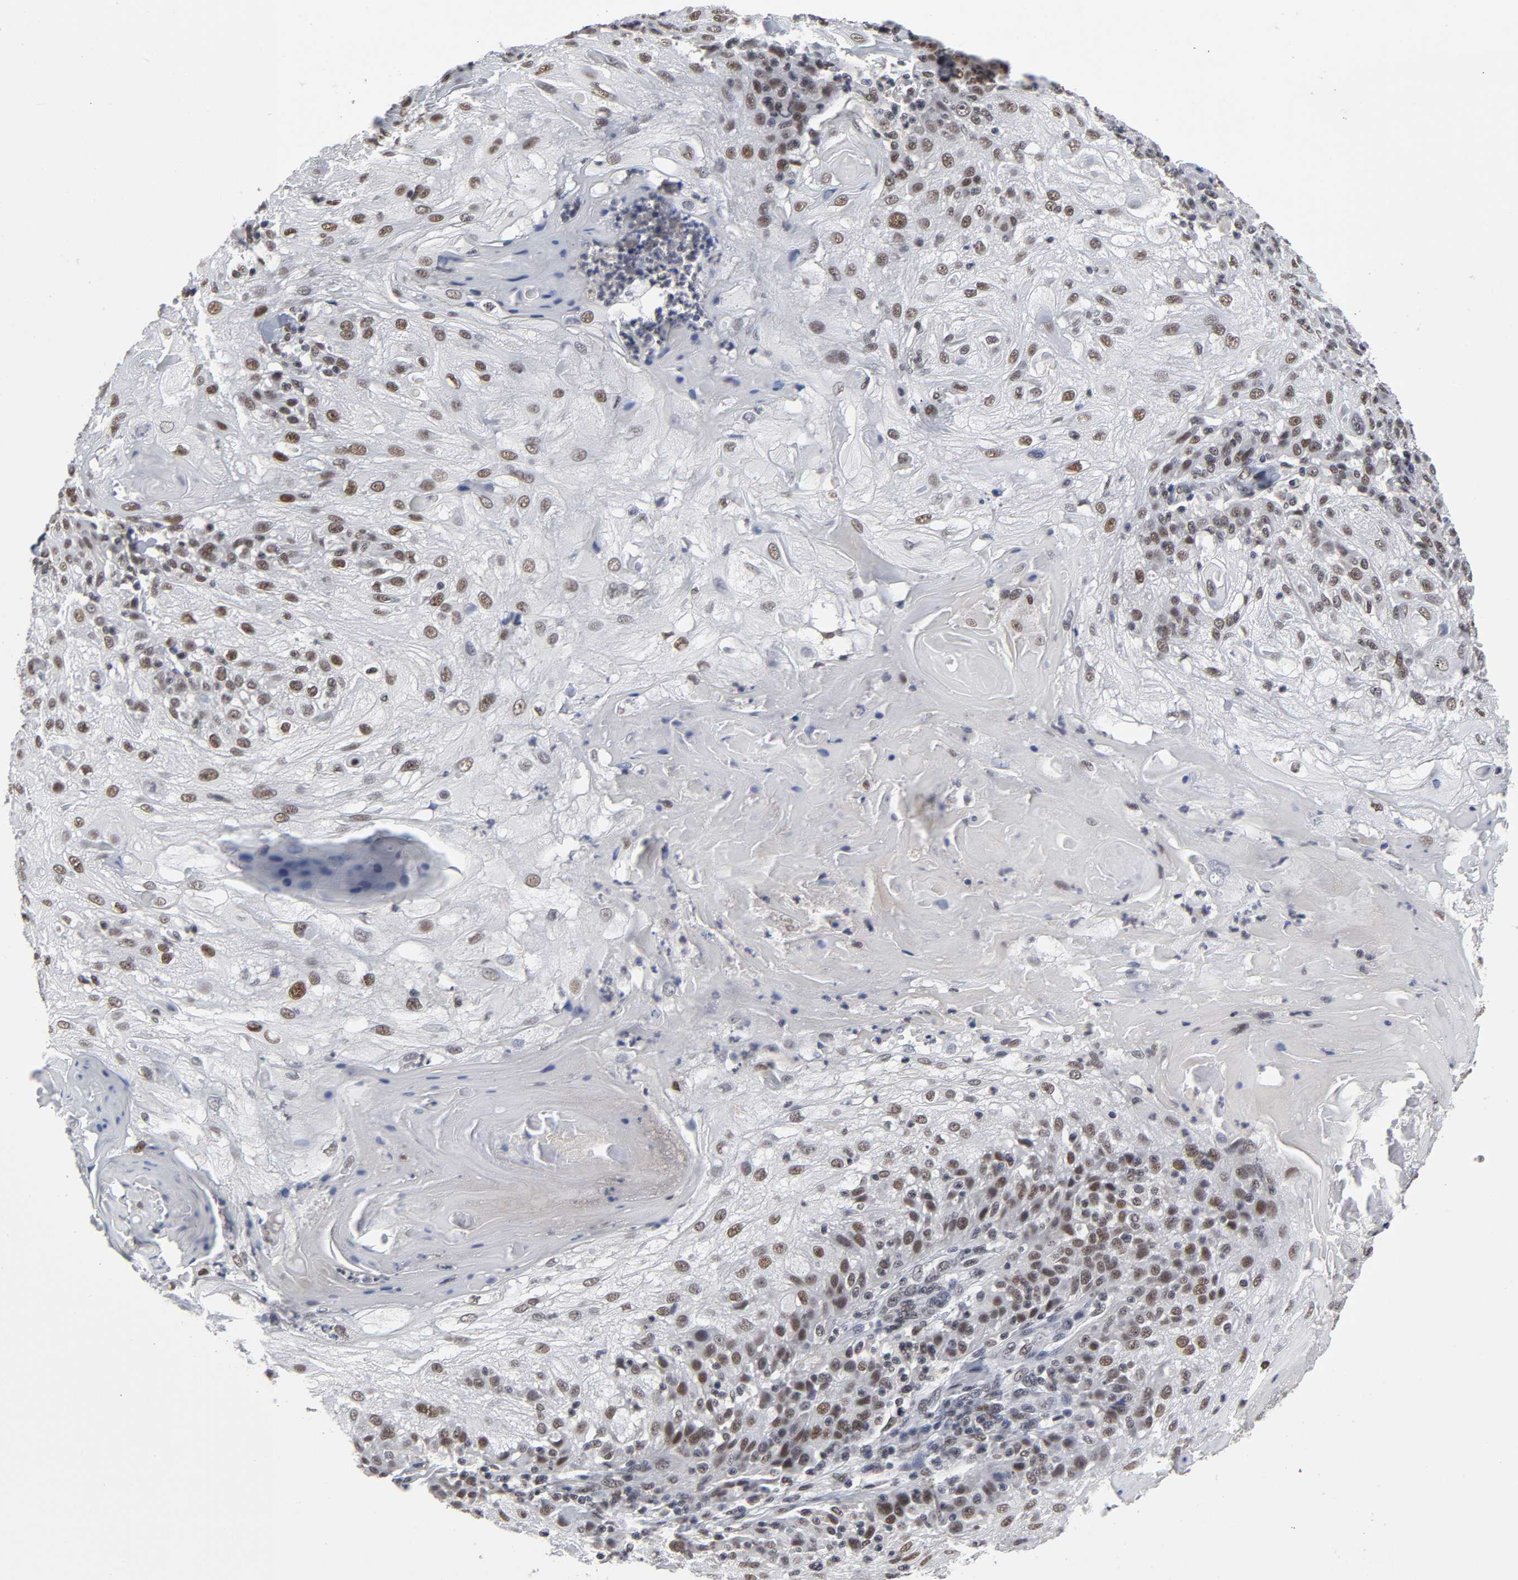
{"staining": {"intensity": "weak", "quantity": ">75%", "location": "nuclear"}, "tissue": "skin cancer", "cell_type": "Tumor cells", "image_type": "cancer", "snomed": [{"axis": "morphology", "description": "Normal tissue, NOS"}, {"axis": "morphology", "description": "Squamous cell carcinoma, NOS"}, {"axis": "topography", "description": "Skin"}], "caption": "A histopathology image showing weak nuclear expression in approximately >75% of tumor cells in squamous cell carcinoma (skin), as visualized by brown immunohistochemical staining.", "gene": "TRIM33", "patient": {"sex": "female", "age": 83}}